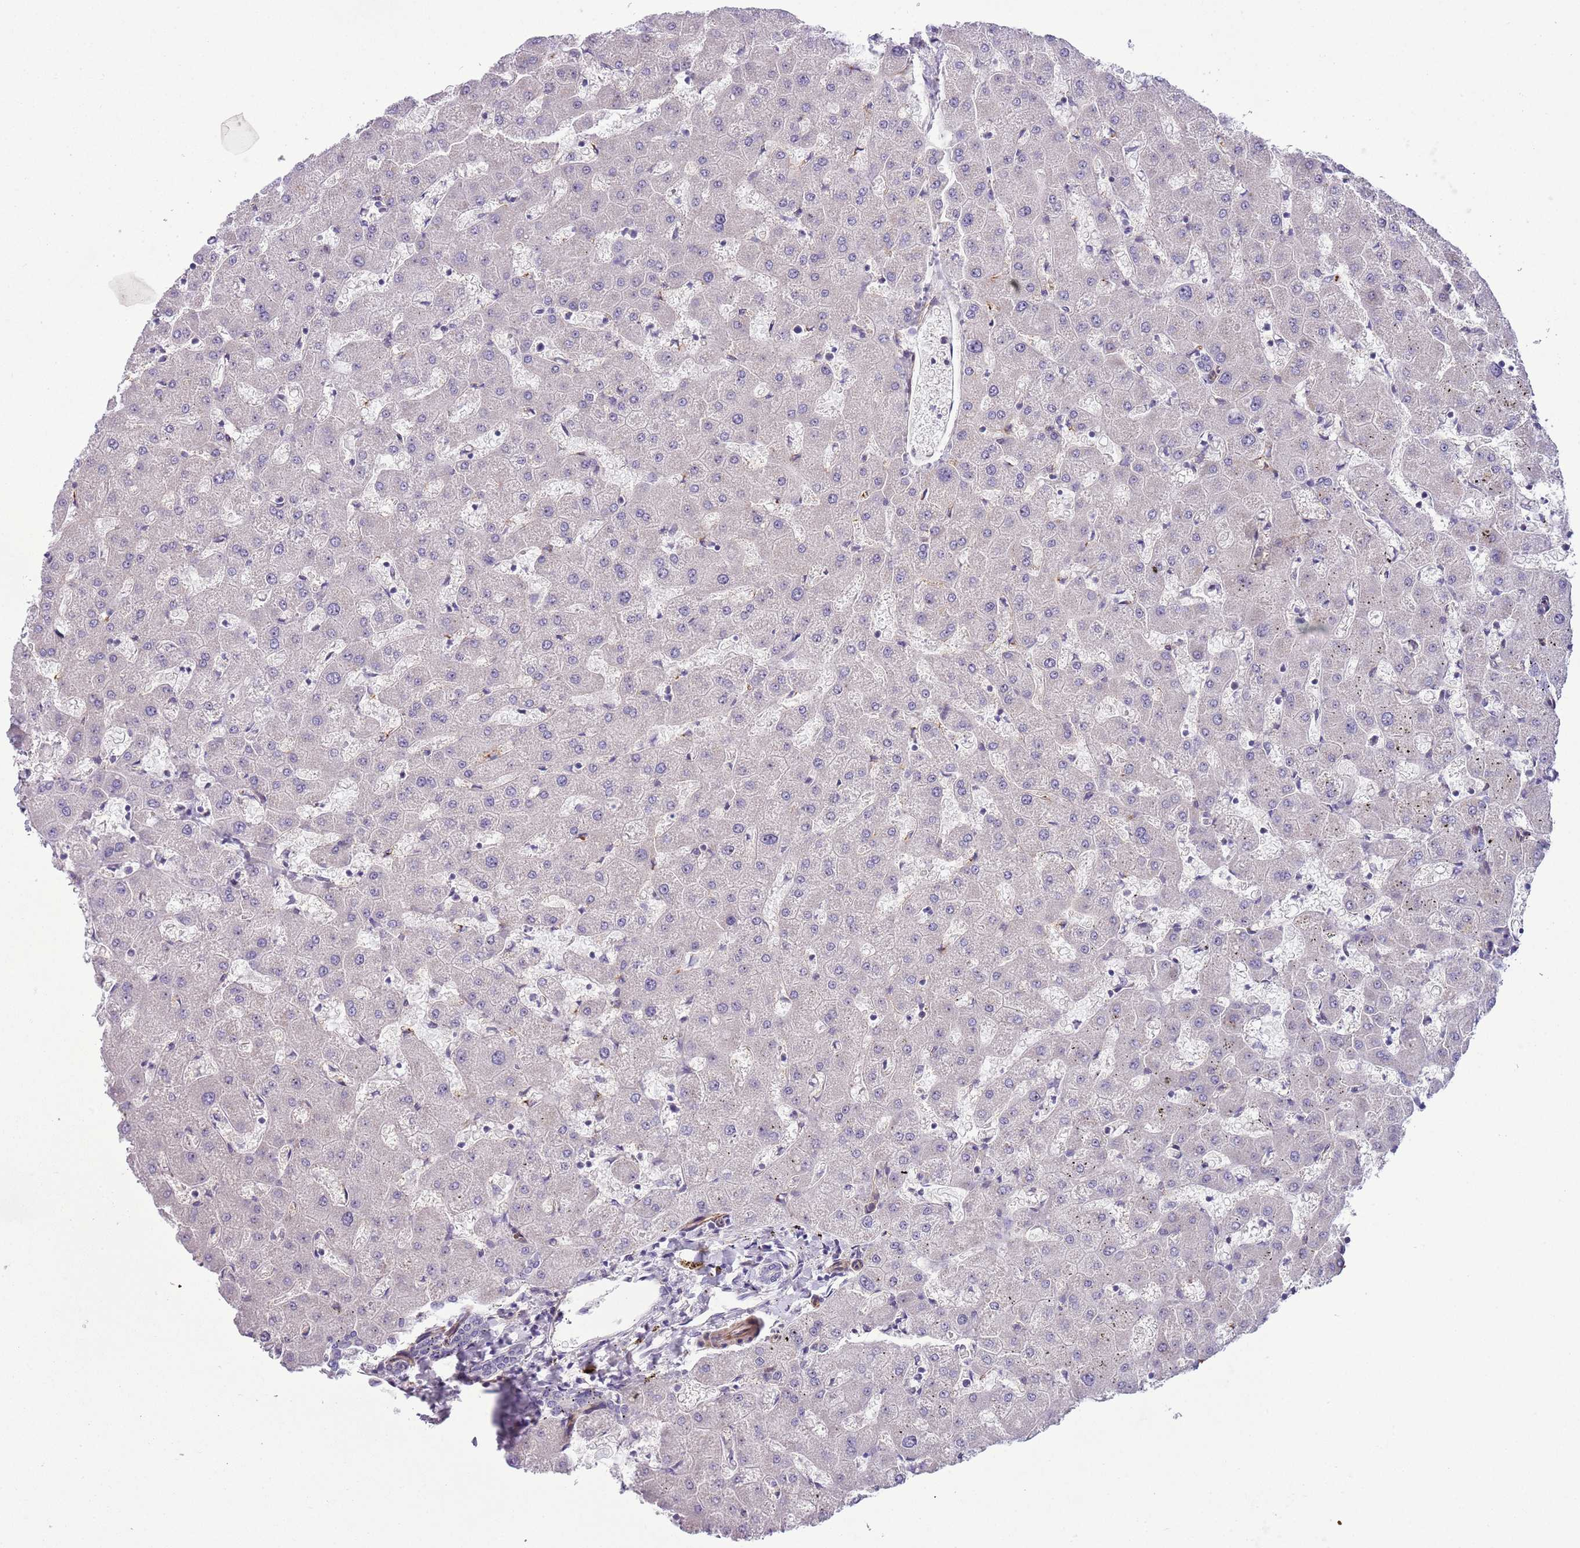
{"staining": {"intensity": "negative", "quantity": "none", "location": "none"}, "tissue": "liver", "cell_type": "Cholangiocytes", "image_type": "normal", "snomed": [{"axis": "morphology", "description": "Normal tissue, NOS"}, {"axis": "topography", "description": "Liver"}], "caption": "Immunohistochemical staining of unremarkable liver exhibits no significant positivity in cholangiocytes. Brightfield microscopy of immunohistochemistry stained with DAB (3,3'-diaminobenzidine) (brown) and hematoxylin (blue), captured at high magnification.", "gene": "GAS2L3", "patient": {"sex": "female", "age": 63}}